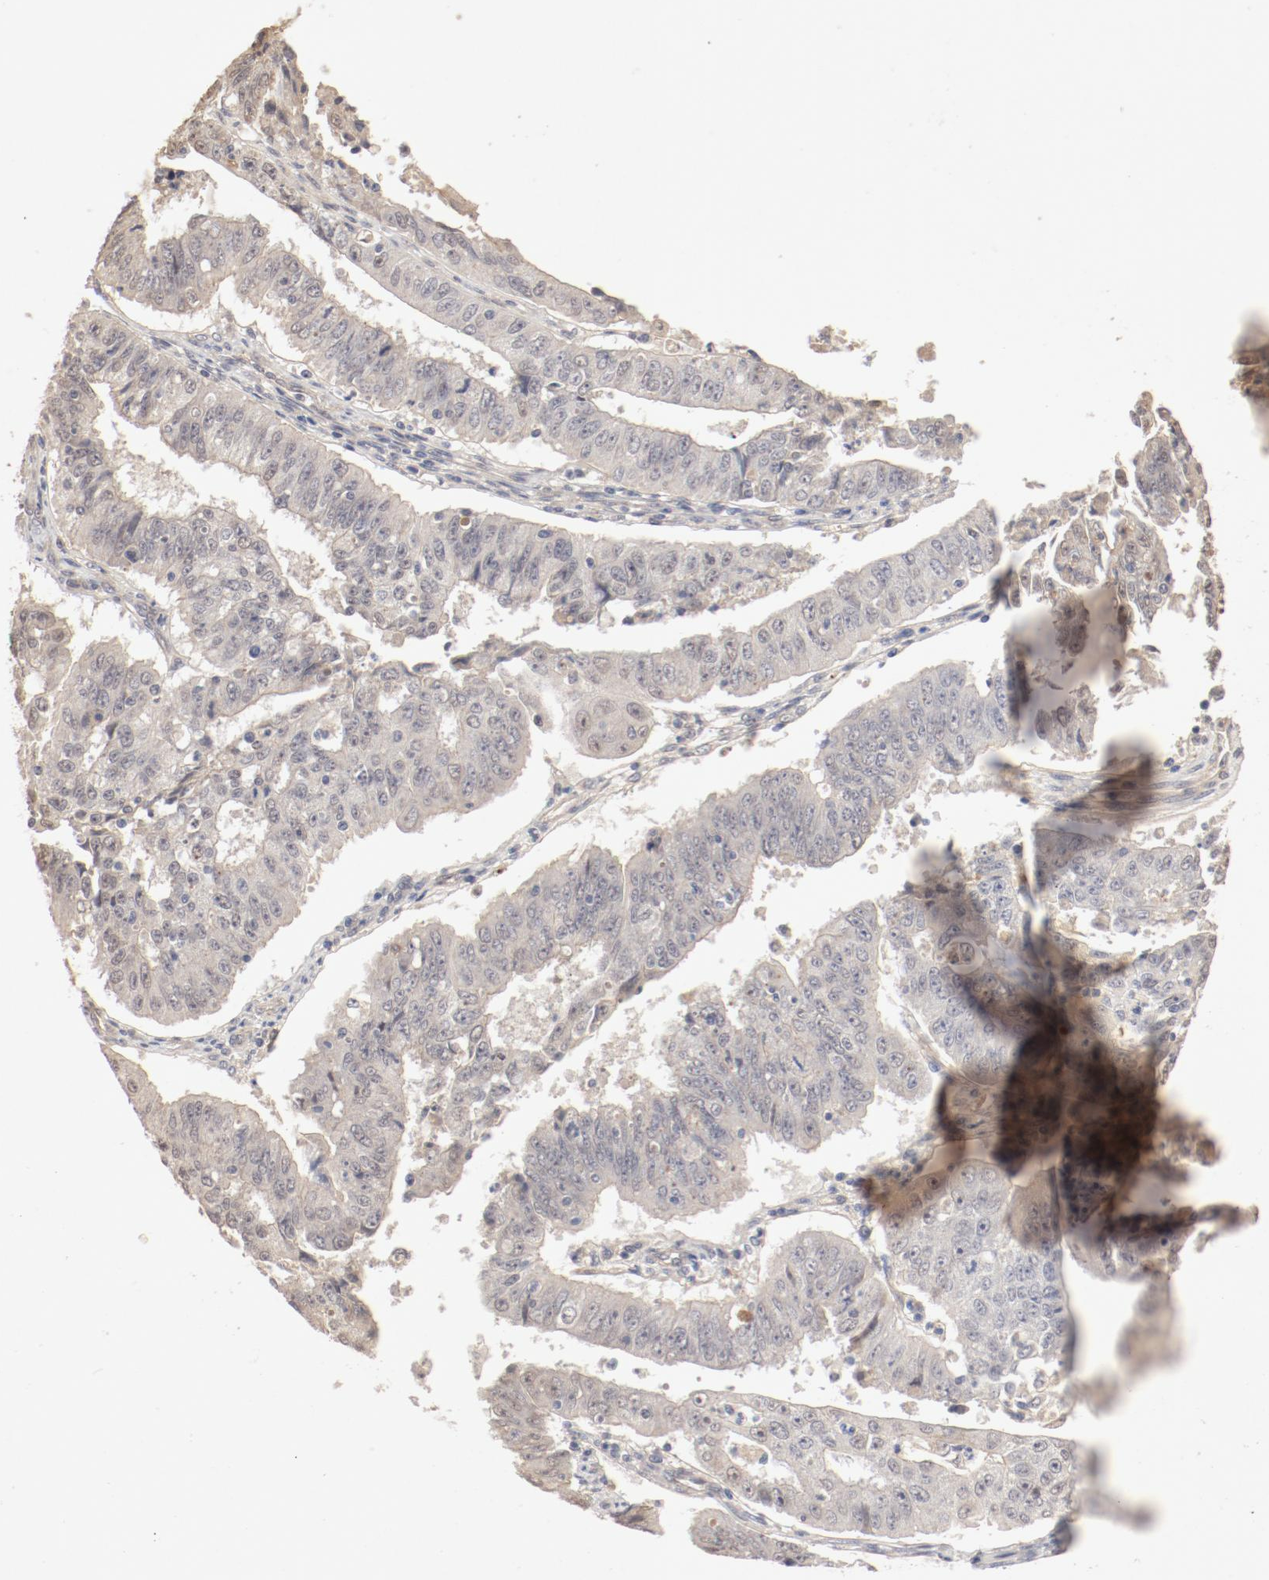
{"staining": {"intensity": "weak", "quantity": ">75%", "location": "cytoplasmic/membranous"}, "tissue": "endometrial cancer", "cell_type": "Tumor cells", "image_type": "cancer", "snomed": [{"axis": "morphology", "description": "Adenocarcinoma, NOS"}, {"axis": "topography", "description": "Endometrium"}], "caption": "An image of endometrial cancer stained for a protein exhibits weak cytoplasmic/membranous brown staining in tumor cells.", "gene": "IL3RA", "patient": {"sex": "female", "age": 42}}